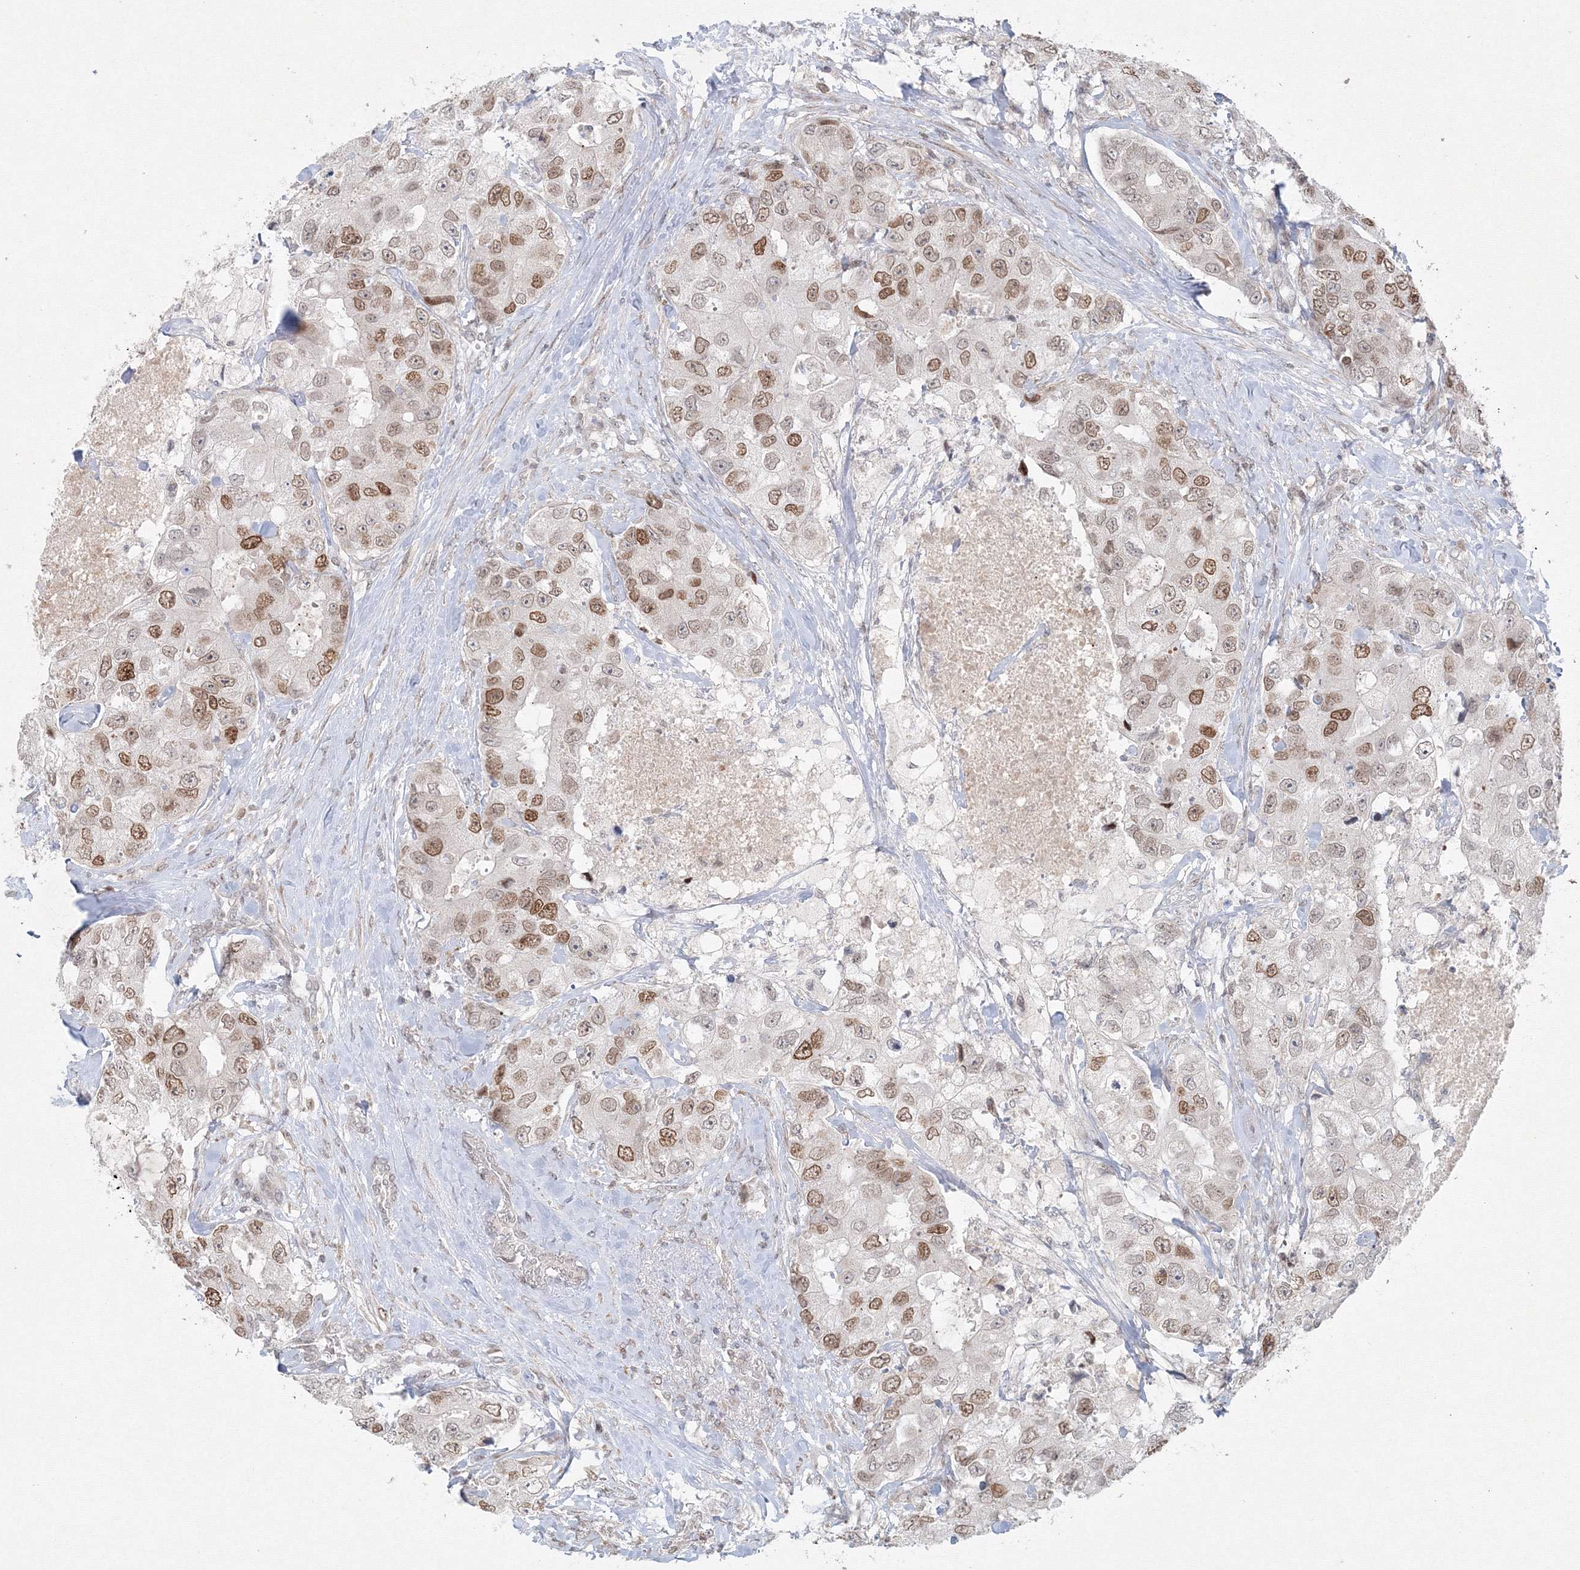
{"staining": {"intensity": "moderate", "quantity": ">75%", "location": "nuclear"}, "tissue": "breast cancer", "cell_type": "Tumor cells", "image_type": "cancer", "snomed": [{"axis": "morphology", "description": "Duct carcinoma"}, {"axis": "topography", "description": "Breast"}], "caption": "Immunohistochemical staining of infiltrating ductal carcinoma (breast) reveals moderate nuclear protein expression in approximately >75% of tumor cells.", "gene": "KIF4A", "patient": {"sex": "female", "age": 62}}